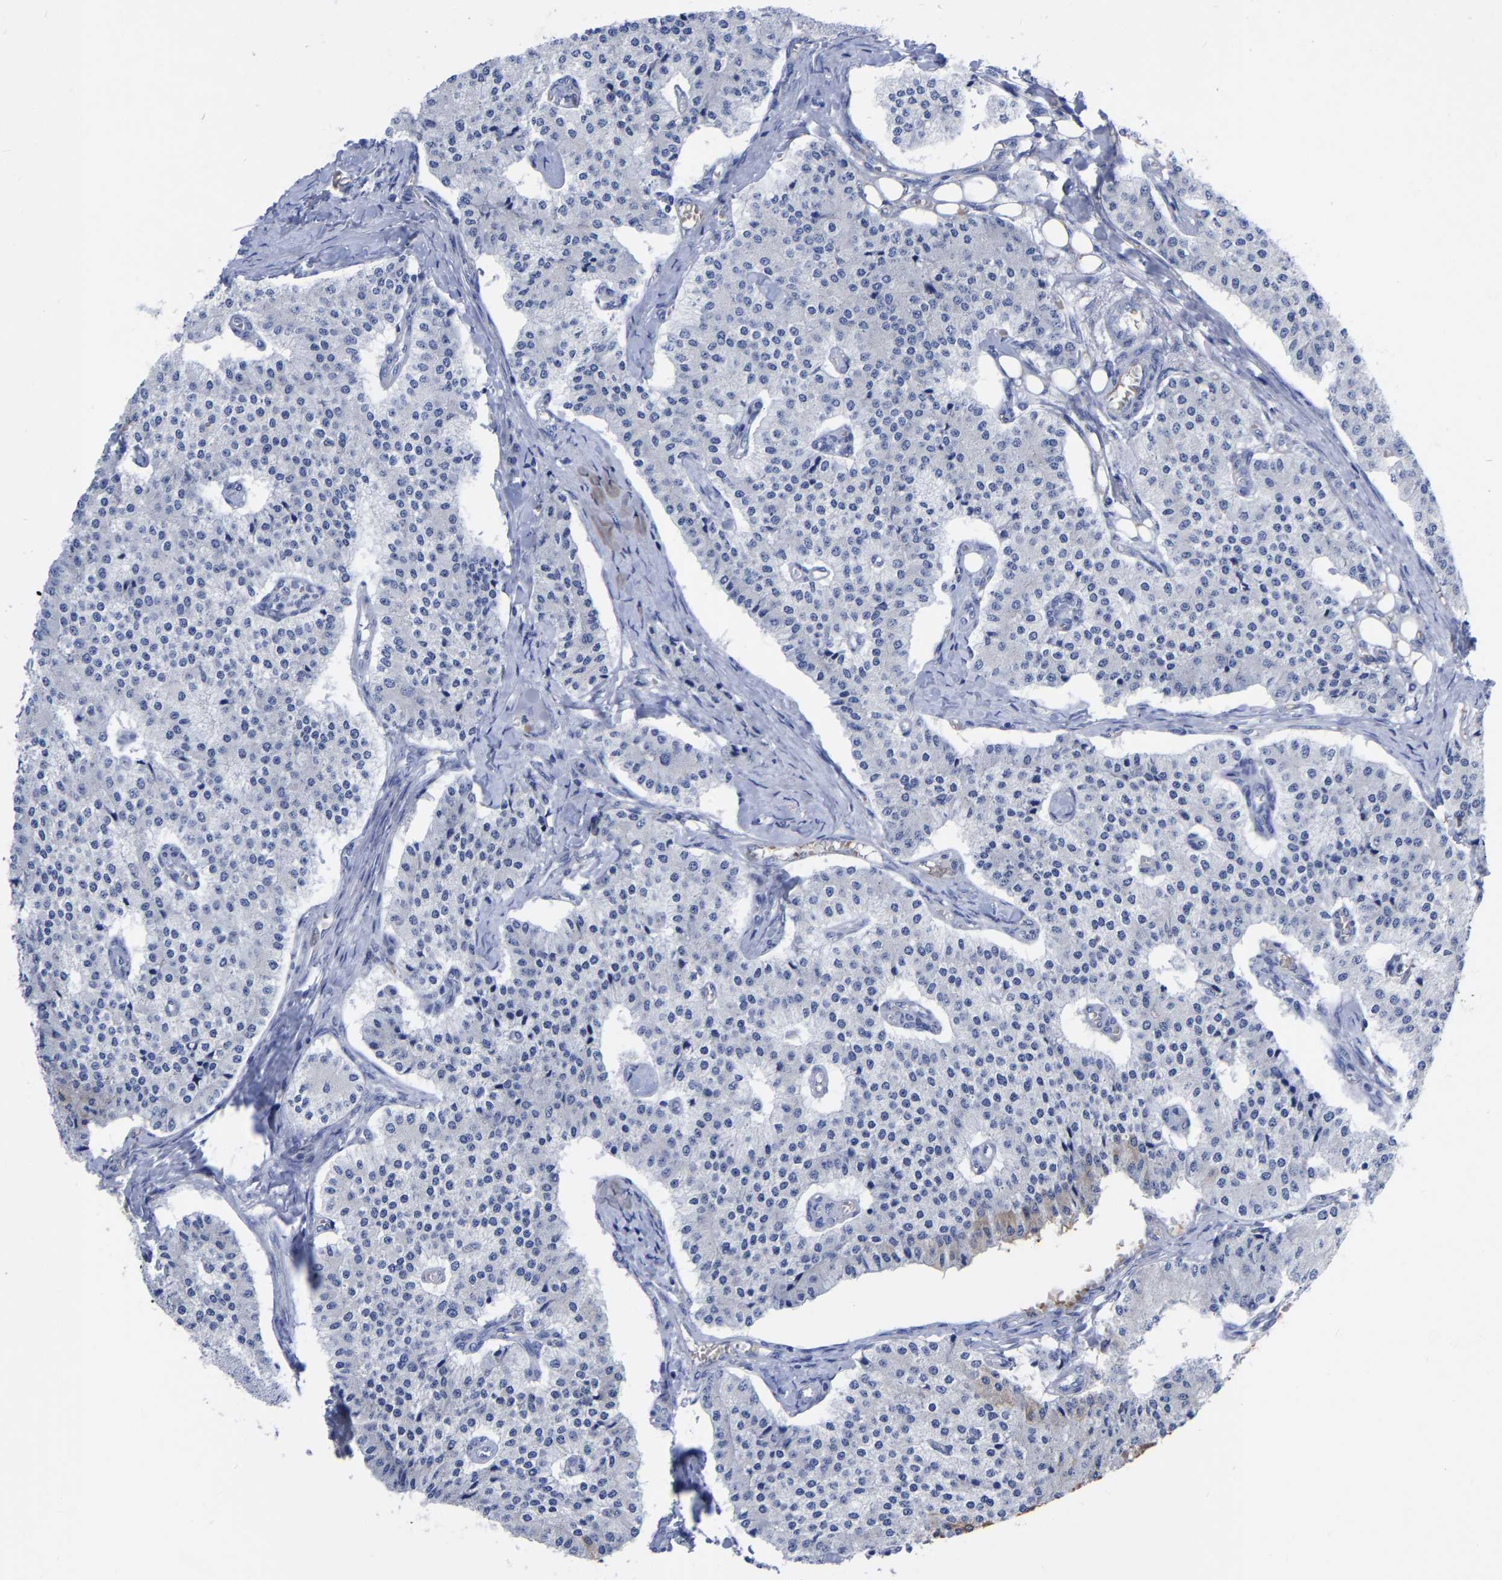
{"staining": {"intensity": "negative", "quantity": "none", "location": "none"}, "tissue": "carcinoid", "cell_type": "Tumor cells", "image_type": "cancer", "snomed": [{"axis": "morphology", "description": "Carcinoid, malignant, NOS"}, {"axis": "topography", "description": "Colon"}], "caption": "An image of carcinoid stained for a protein reveals no brown staining in tumor cells.", "gene": "GDF3", "patient": {"sex": "female", "age": 52}}